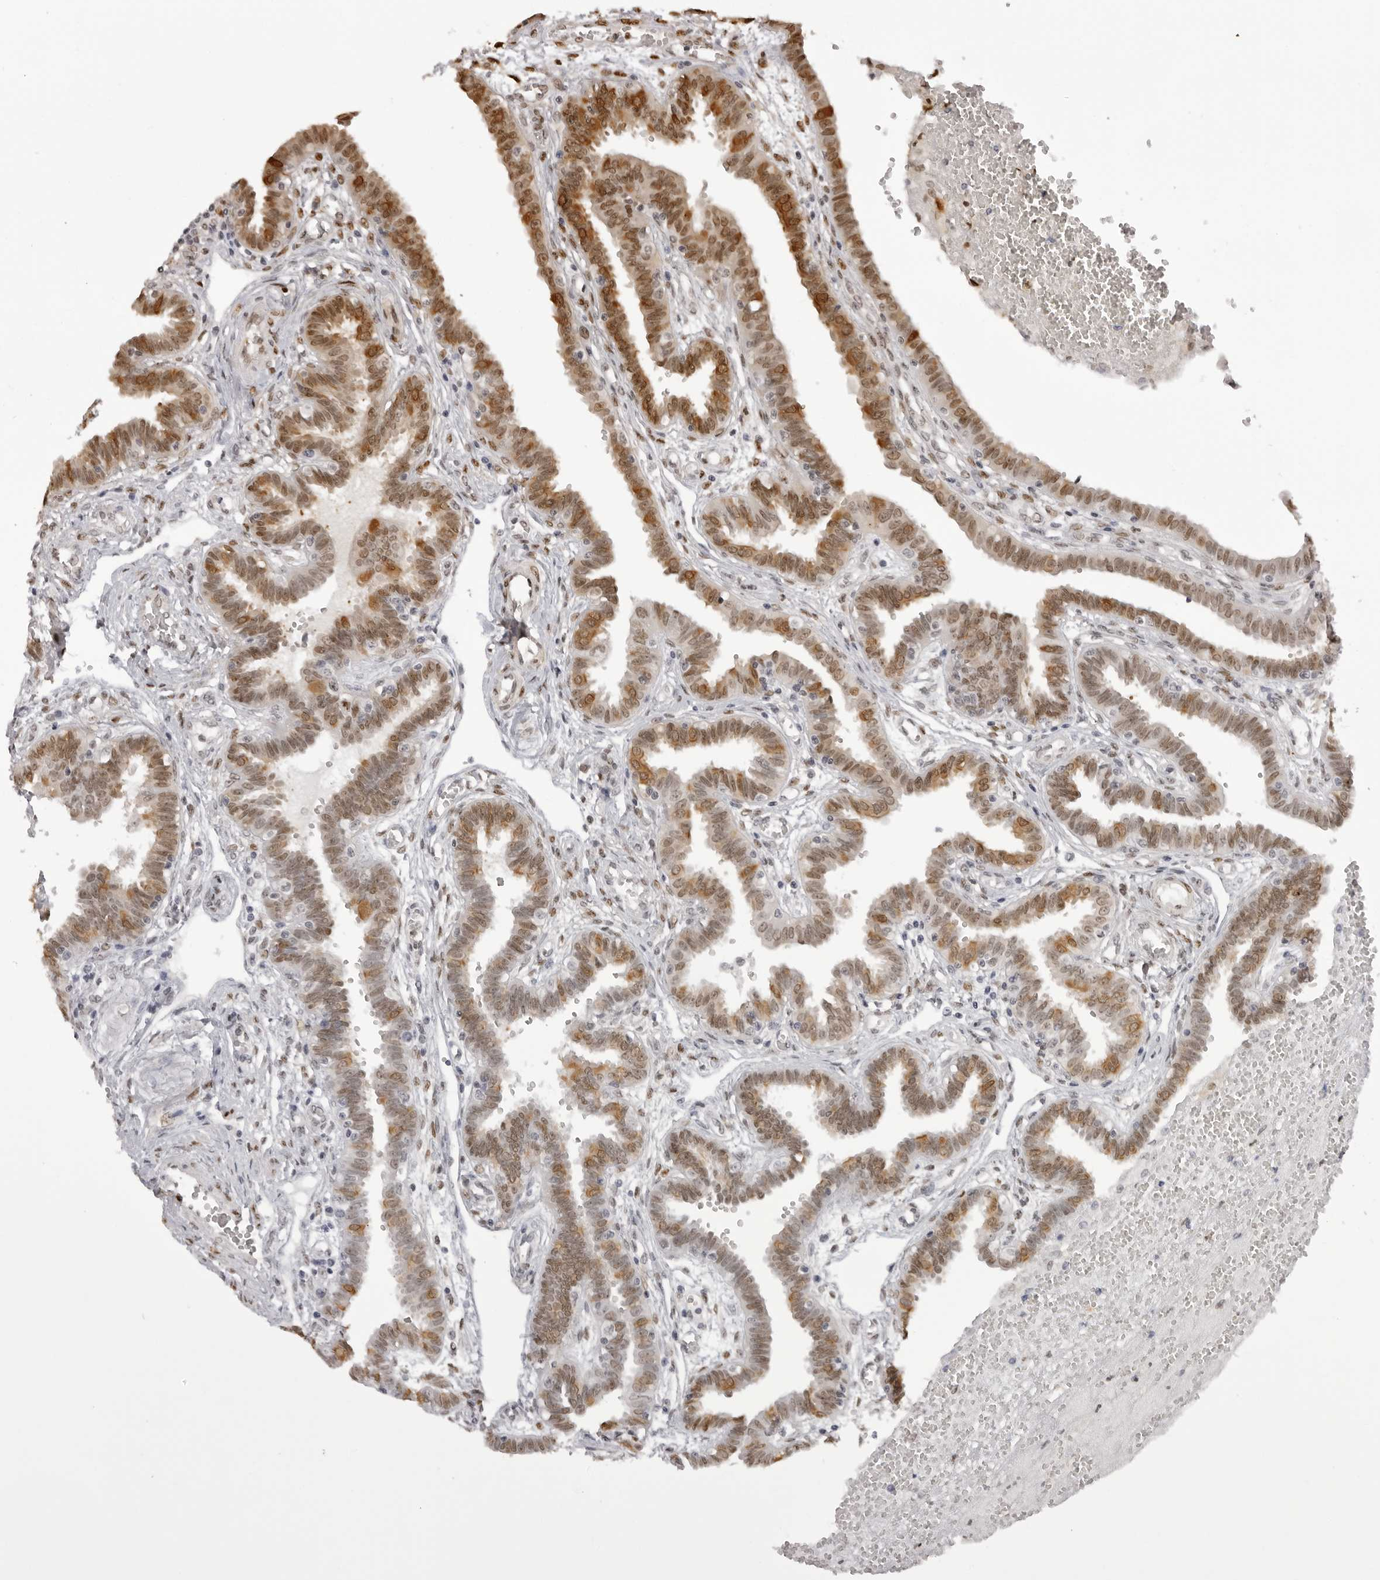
{"staining": {"intensity": "moderate", "quantity": ">75%", "location": "cytoplasmic/membranous,nuclear"}, "tissue": "fallopian tube", "cell_type": "Glandular cells", "image_type": "normal", "snomed": [{"axis": "morphology", "description": "Normal tissue, NOS"}, {"axis": "topography", "description": "Fallopian tube"}, {"axis": "topography", "description": "Placenta"}], "caption": "Immunohistochemistry (IHC) of unremarkable fallopian tube reveals medium levels of moderate cytoplasmic/membranous,nuclear positivity in about >75% of glandular cells. Nuclei are stained in blue.", "gene": "HSPA4", "patient": {"sex": "female", "age": 32}}